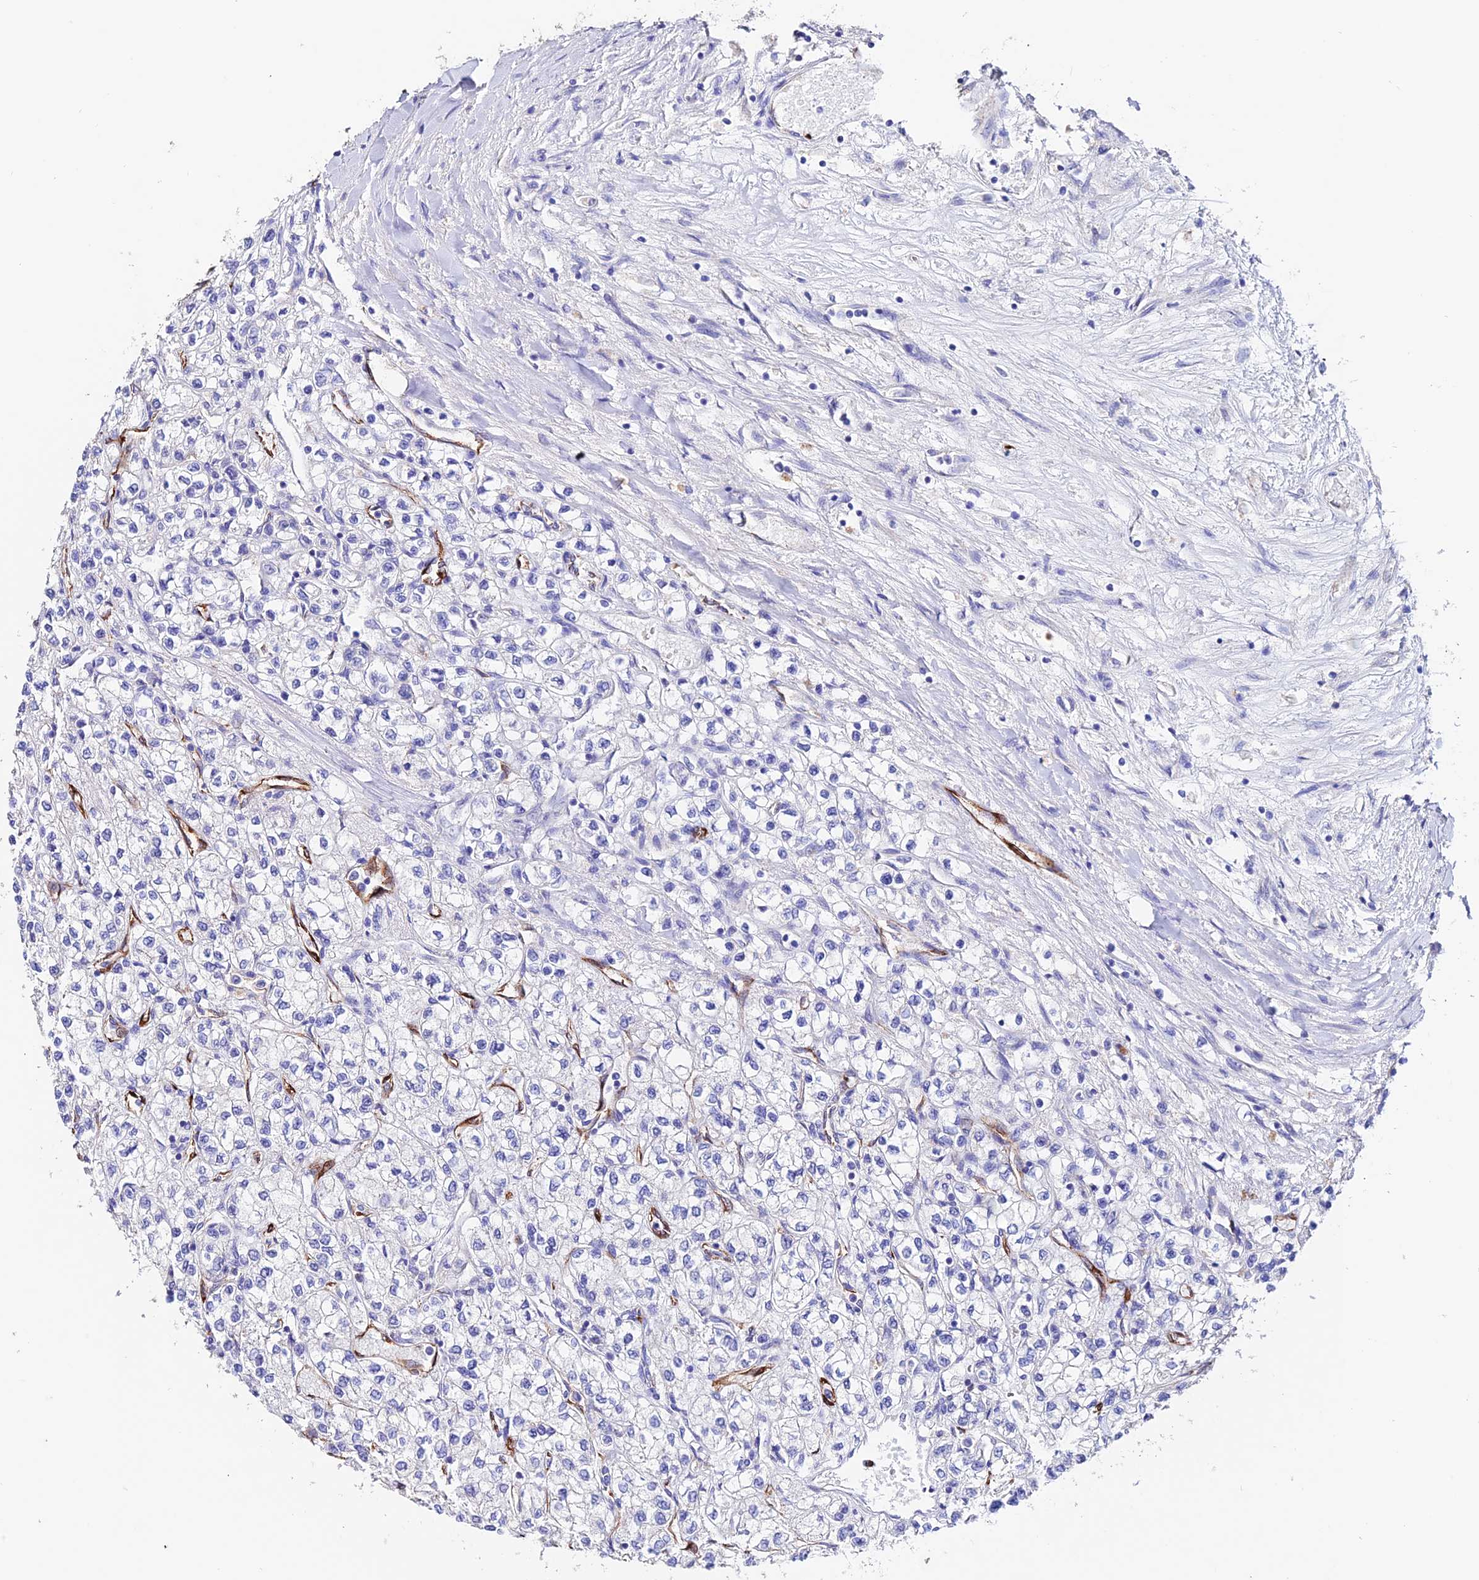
{"staining": {"intensity": "negative", "quantity": "none", "location": "none"}, "tissue": "renal cancer", "cell_type": "Tumor cells", "image_type": "cancer", "snomed": [{"axis": "morphology", "description": "Adenocarcinoma, NOS"}, {"axis": "topography", "description": "Kidney"}], "caption": "DAB (3,3'-diaminobenzidine) immunohistochemical staining of human renal cancer demonstrates no significant positivity in tumor cells.", "gene": "ESM1", "patient": {"sex": "male", "age": 80}}